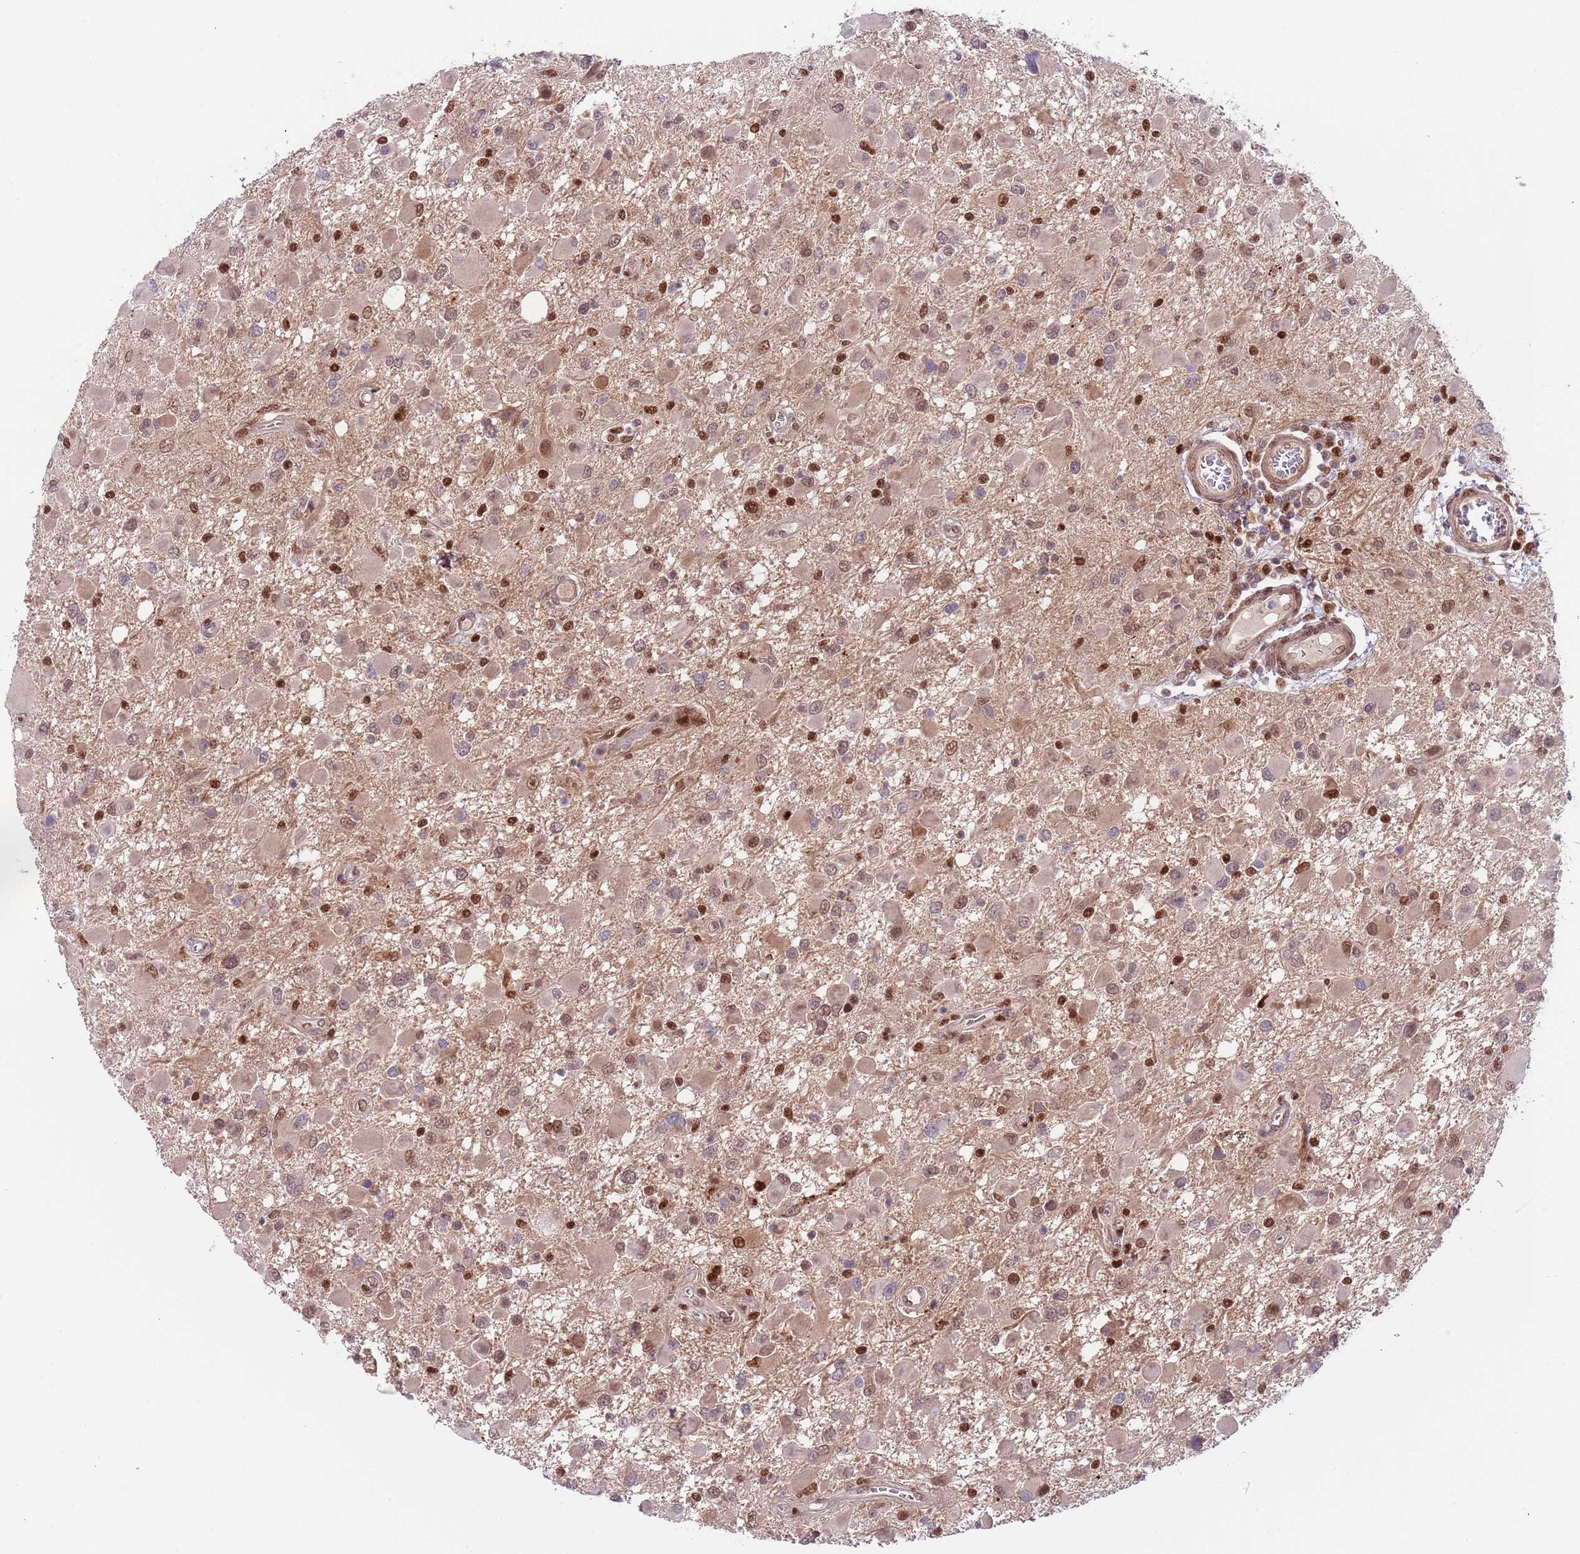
{"staining": {"intensity": "moderate", "quantity": "25%-75%", "location": "cytoplasmic/membranous,nuclear"}, "tissue": "glioma", "cell_type": "Tumor cells", "image_type": "cancer", "snomed": [{"axis": "morphology", "description": "Glioma, malignant, High grade"}, {"axis": "topography", "description": "Brain"}], "caption": "The immunohistochemical stain labels moderate cytoplasmic/membranous and nuclear staining in tumor cells of glioma tissue.", "gene": "RMND5B", "patient": {"sex": "male", "age": 53}}